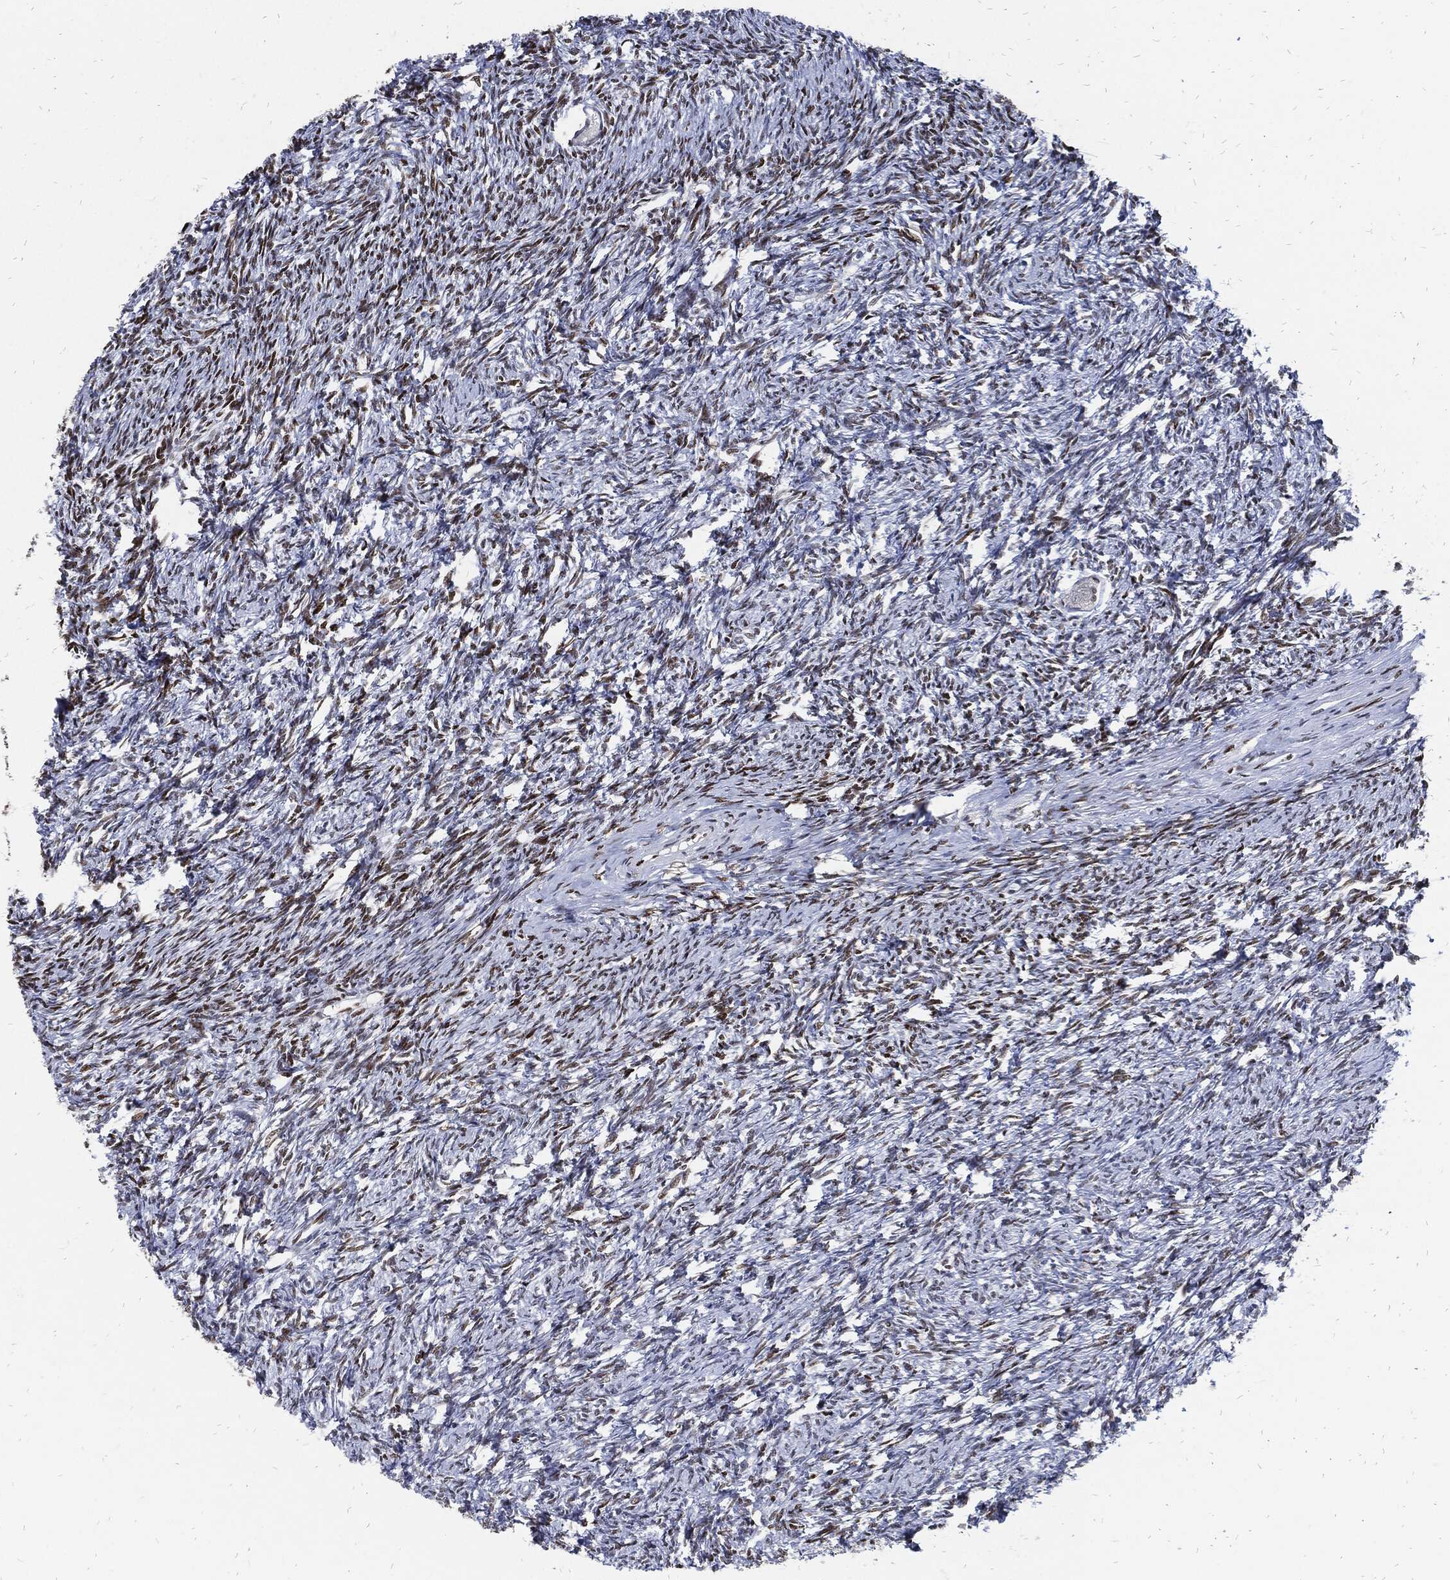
{"staining": {"intensity": "negative", "quantity": "none", "location": "none"}, "tissue": "ovary", "cell_type": "Follicle cells", "image_type": "normal", "snomed": [{"axis": "morphology", "description": "Normal tissue, NOS"}, {"axis": "topography", "description": "Fallopian tube"}, {"axis": "topography", "description": "Ovary"}], "caption": "An immunohistochemistry (IHC) histopathology image of unremarkable ovary is shown. There is no staining in follicle cells of ovary.", "gene": "JUN", "patient": {"sex": "female", "age": 33}}